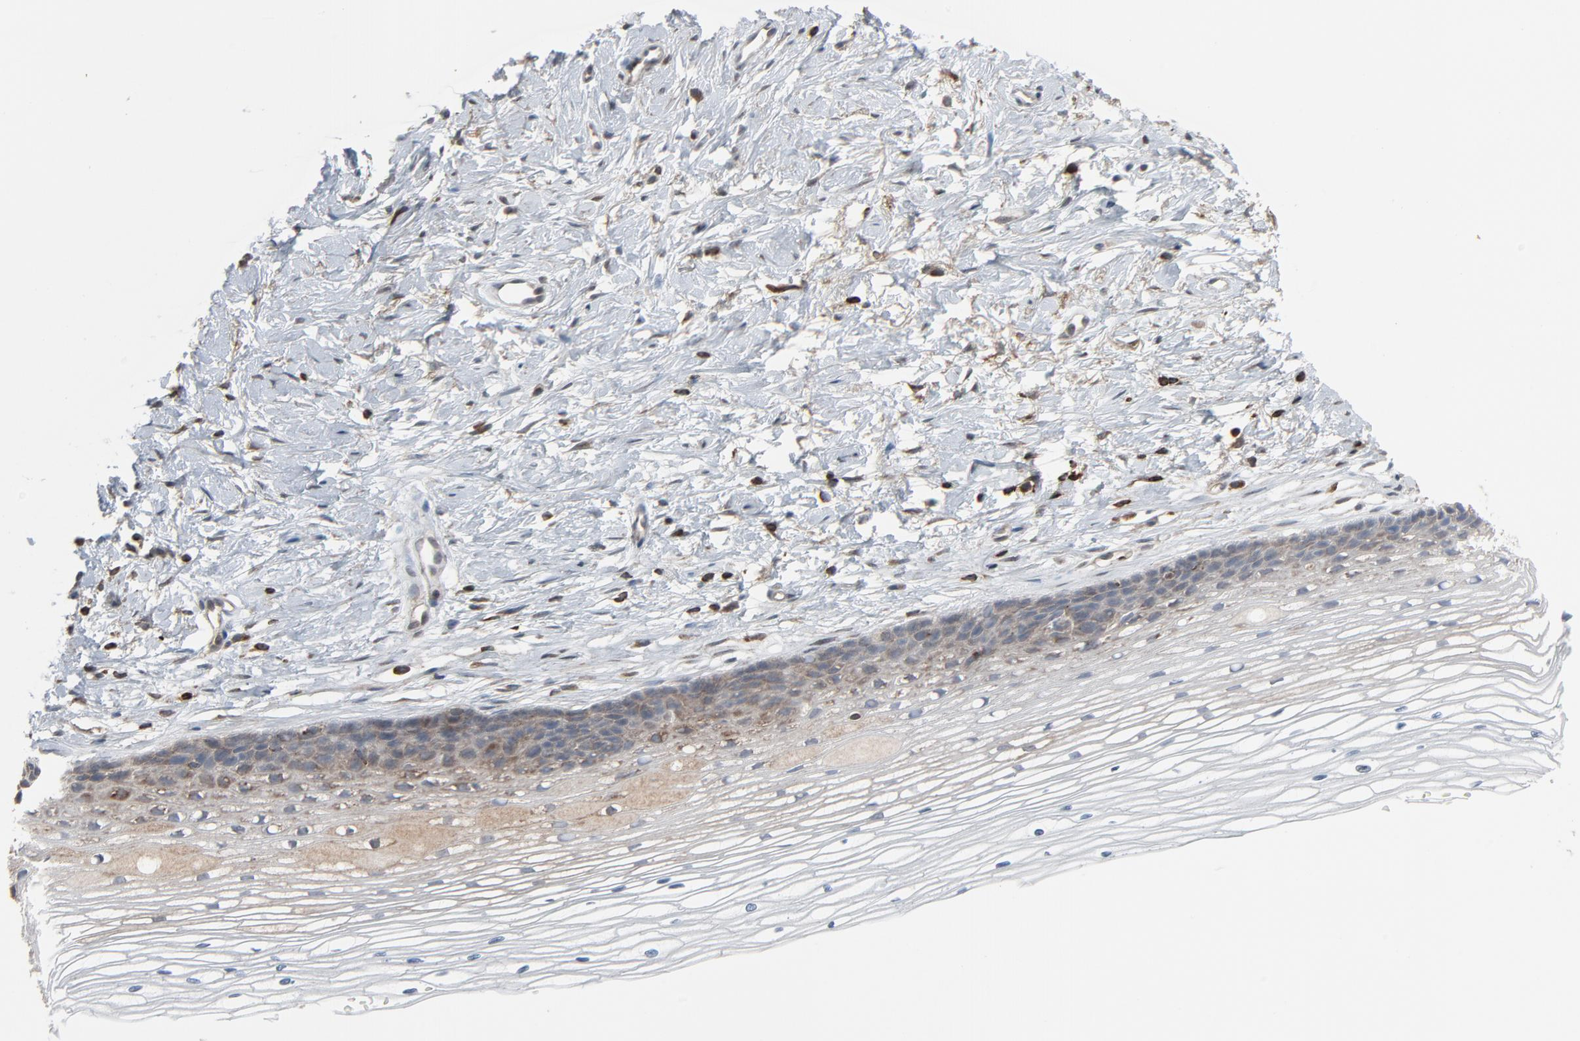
{"staining": {"intensity": "weak", "quantity": "25%-75%", "location": "nuclear"}, "tissue": "cervix", "cell_type": "Glandular cells", "image_type": "normal", "snomed": [{"axis": "morphology", "description": "Normal tissue, NOS"}, {"axis": "topography", "description": "Cervix"}], "caption": "Benign cervix displays weak nuclear positivity in approximately 25%-75% of glandular cells The staining was performed using DAB, with brown indicating positive protein expression. Nuclei are stained blue with hematoxylin..", "gene": "OPTN", "patient": {"sex": "female", "age": 77}}